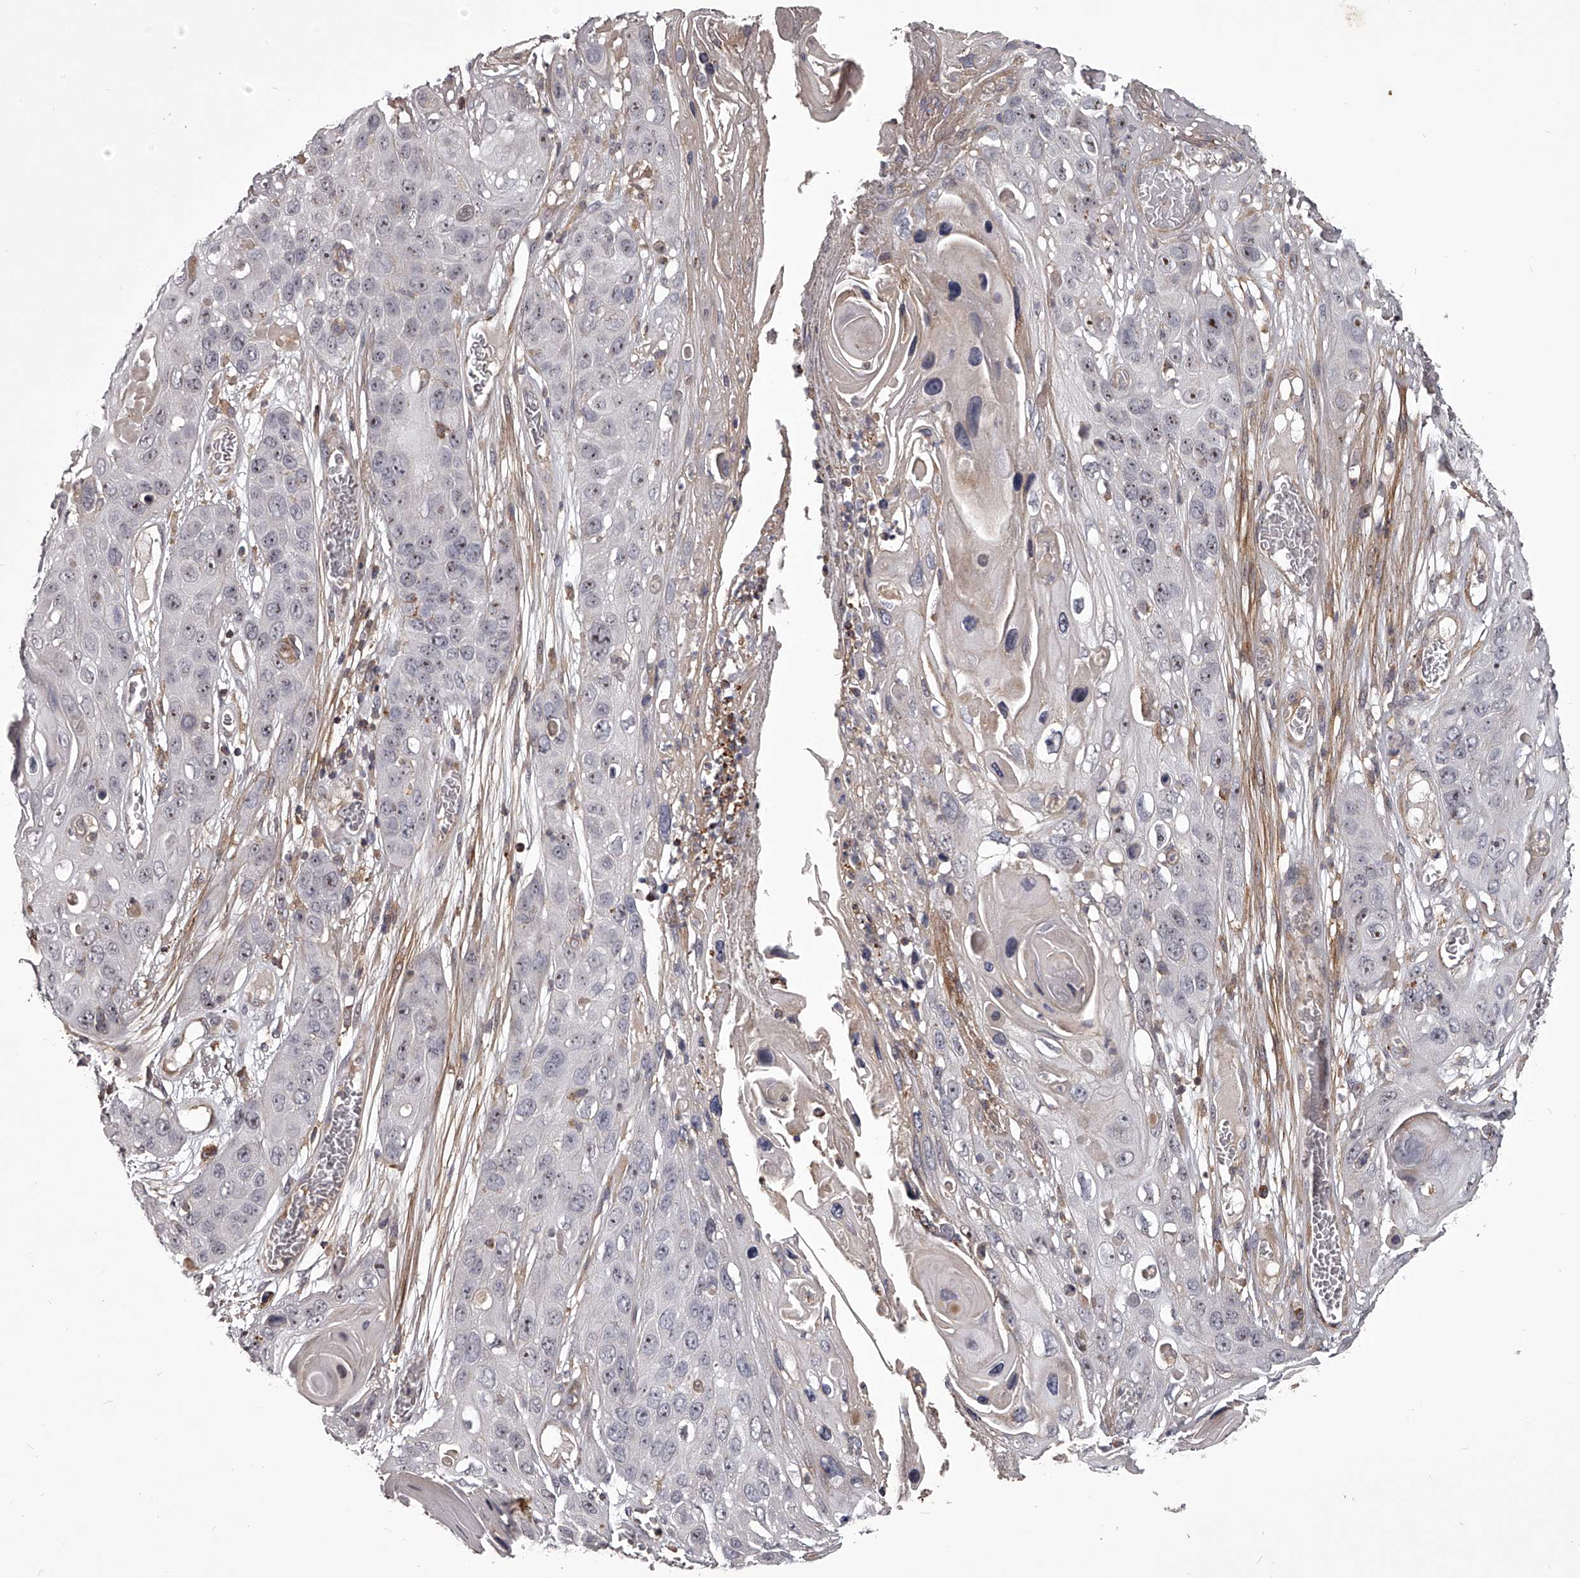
{"staining": {"intensity": "weak", "quantity": "25%-75%", "location": "nuclear"}, "tissue": "skin cancer", "cell_type": "Tumor cells", "image_type": "cancer", "snomed": [{"axis": "morphology", "description": "Squamous cell carcinoma, NOS"}, {"axis": "topography", "description": "Skin"}], "caption": "Immunohistochemical staining of human skin cancer (squamous cell carcinoma) shows low levels of weak nuclear protein expression in approximately 25%-75% of tumor cells.", "gene": "RRP36", "patient": {"sex": "male", "age": 55}}